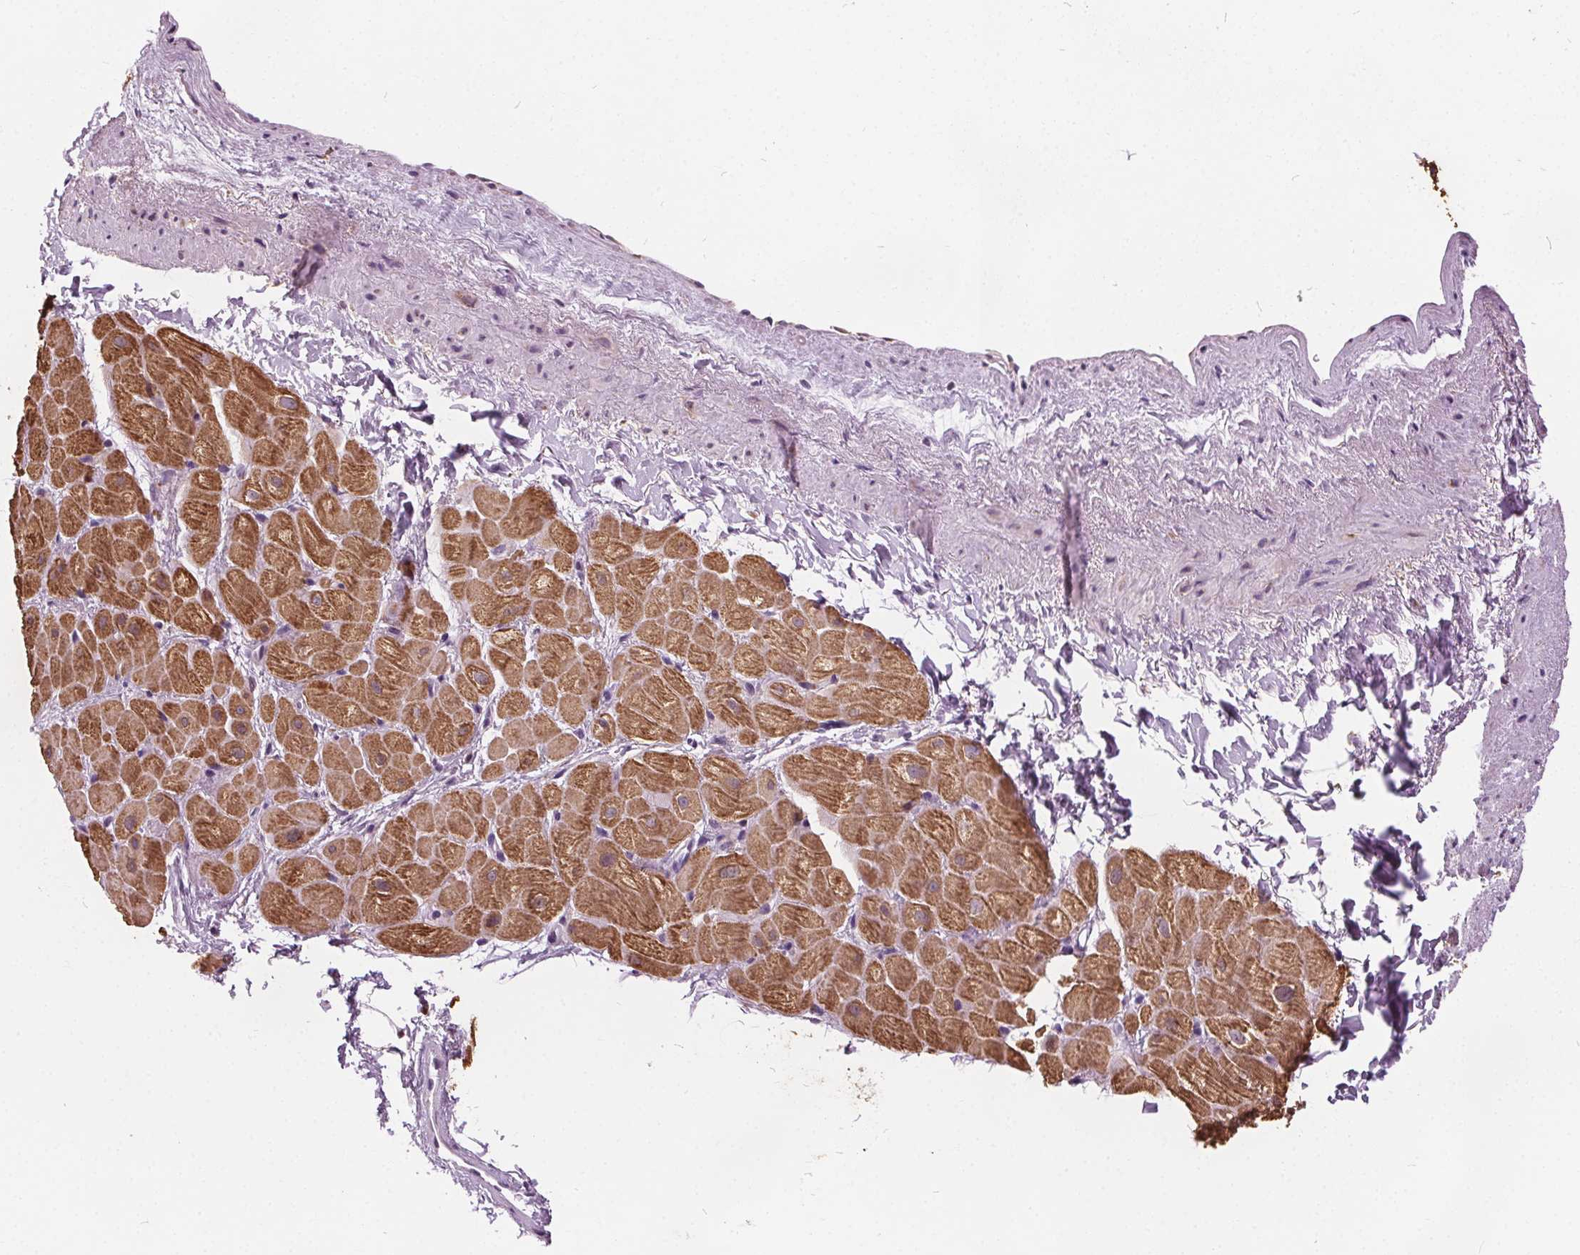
{"staining": {"intensity": "moderate", "quantity": ">75%", "location": "cytoplasmic/membranous"}, "tissue": "heart muscle", "cell_type": "Cardiomyocytes", "image_type": "normal", "snomed": [{"axis": "morphology", "description": "Normal tissue, NOS"}, {"axis": "topography", "description": "Heart"}], "caption": "Immunohistochemical staining of normal heart muscle demonstrates medium levels of moderate cytoplasmic/membranous staining in approximately >75% of cardiomyocytes.", "gene": "ACOX2", "patient": {"sex": "male", "age": 62}}